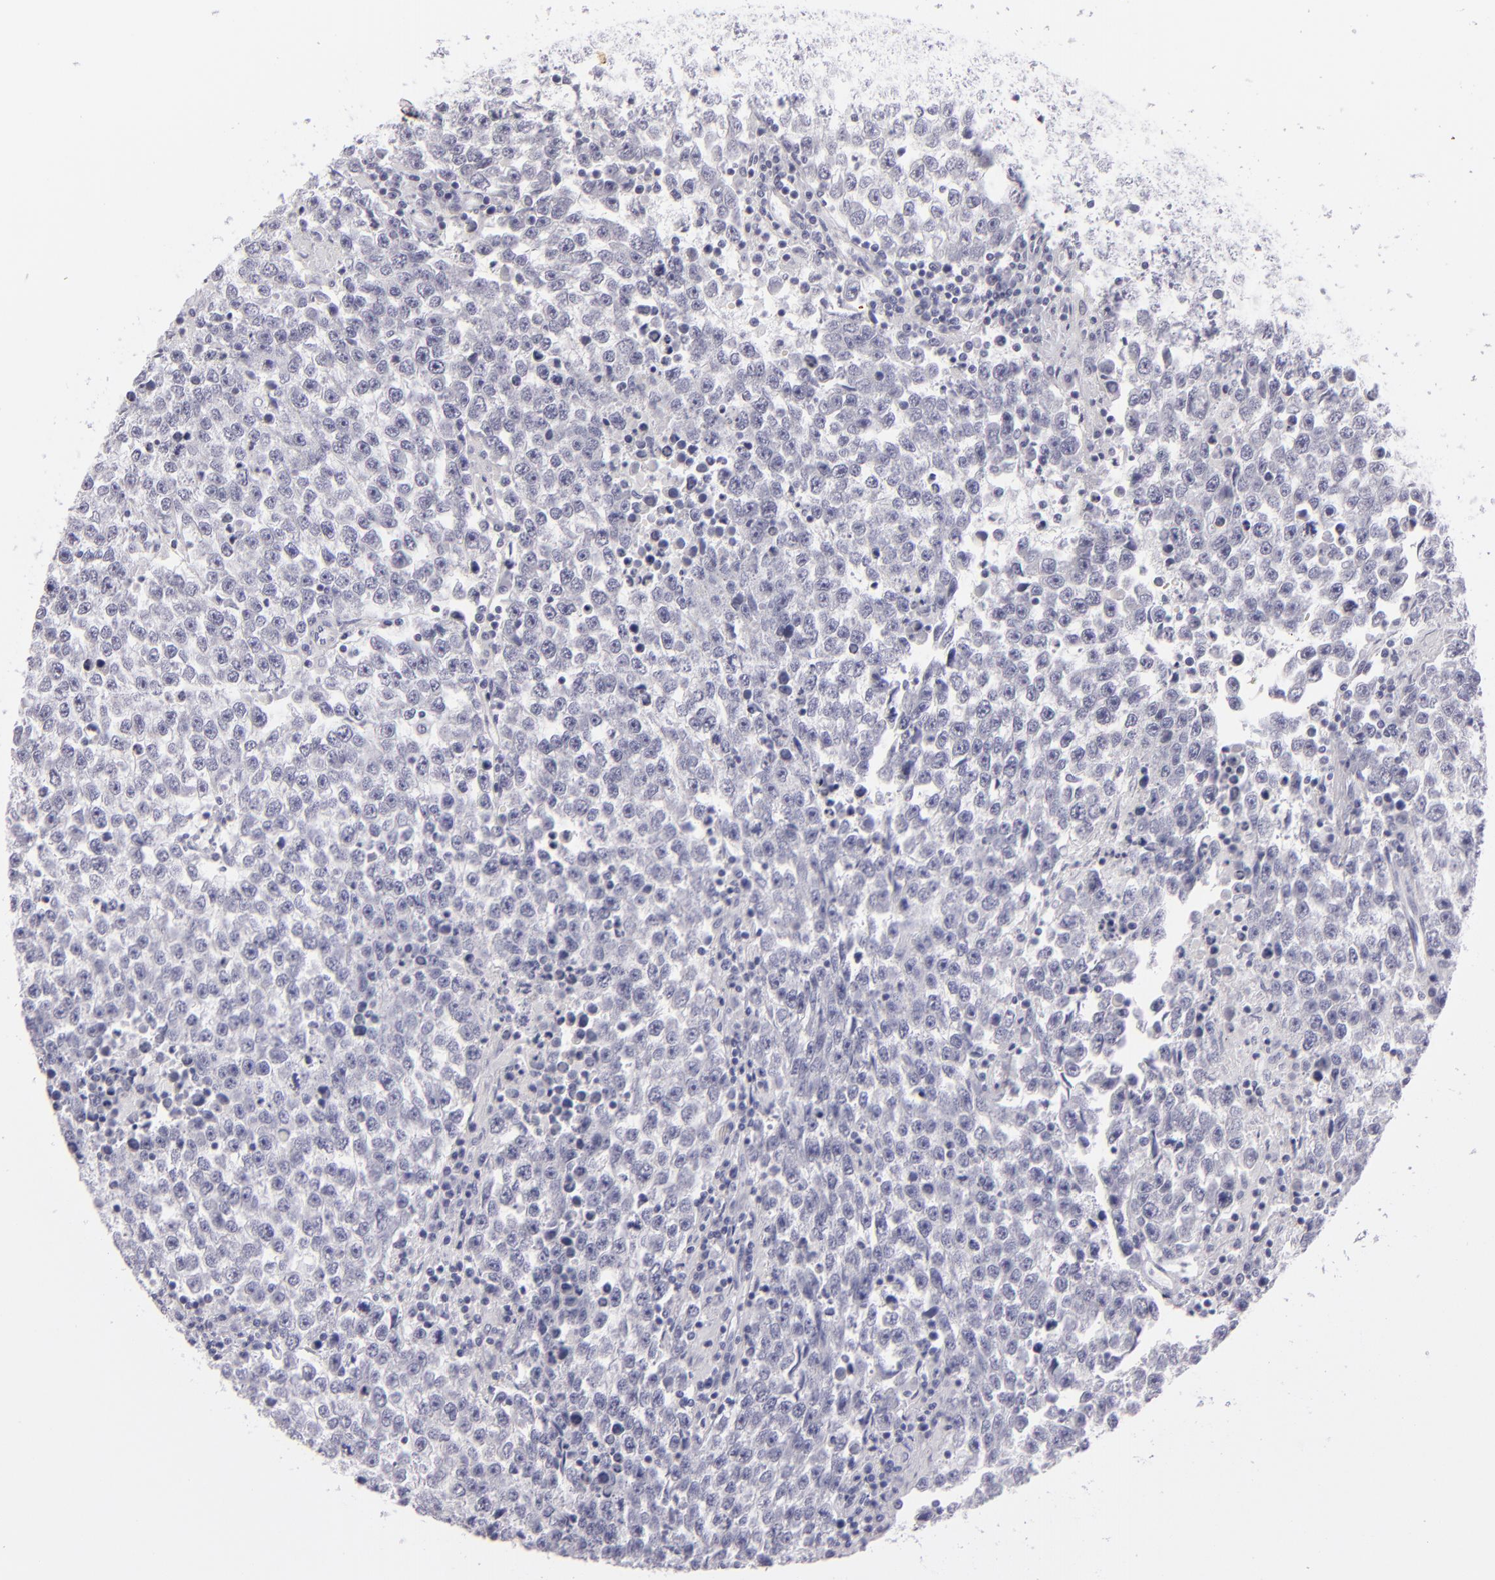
{"staining": {"intensity": "negative", "quantity": "none", "location": "none"}, "tissue": "testis cancer", "cell_type": "Tumor cells", "image_type": "cancer", "snomed": [{"axis": "morphology", "description": "Seminoma, NOS"}, {"axis": "topography", "description": "Testis"}], "caption": "Seminoma (testis) was stained to show a protein in brown. There is no significant staining in tumor cells.", "gene": "VIL1", "patient": {"sex": "male", "age": 36}}